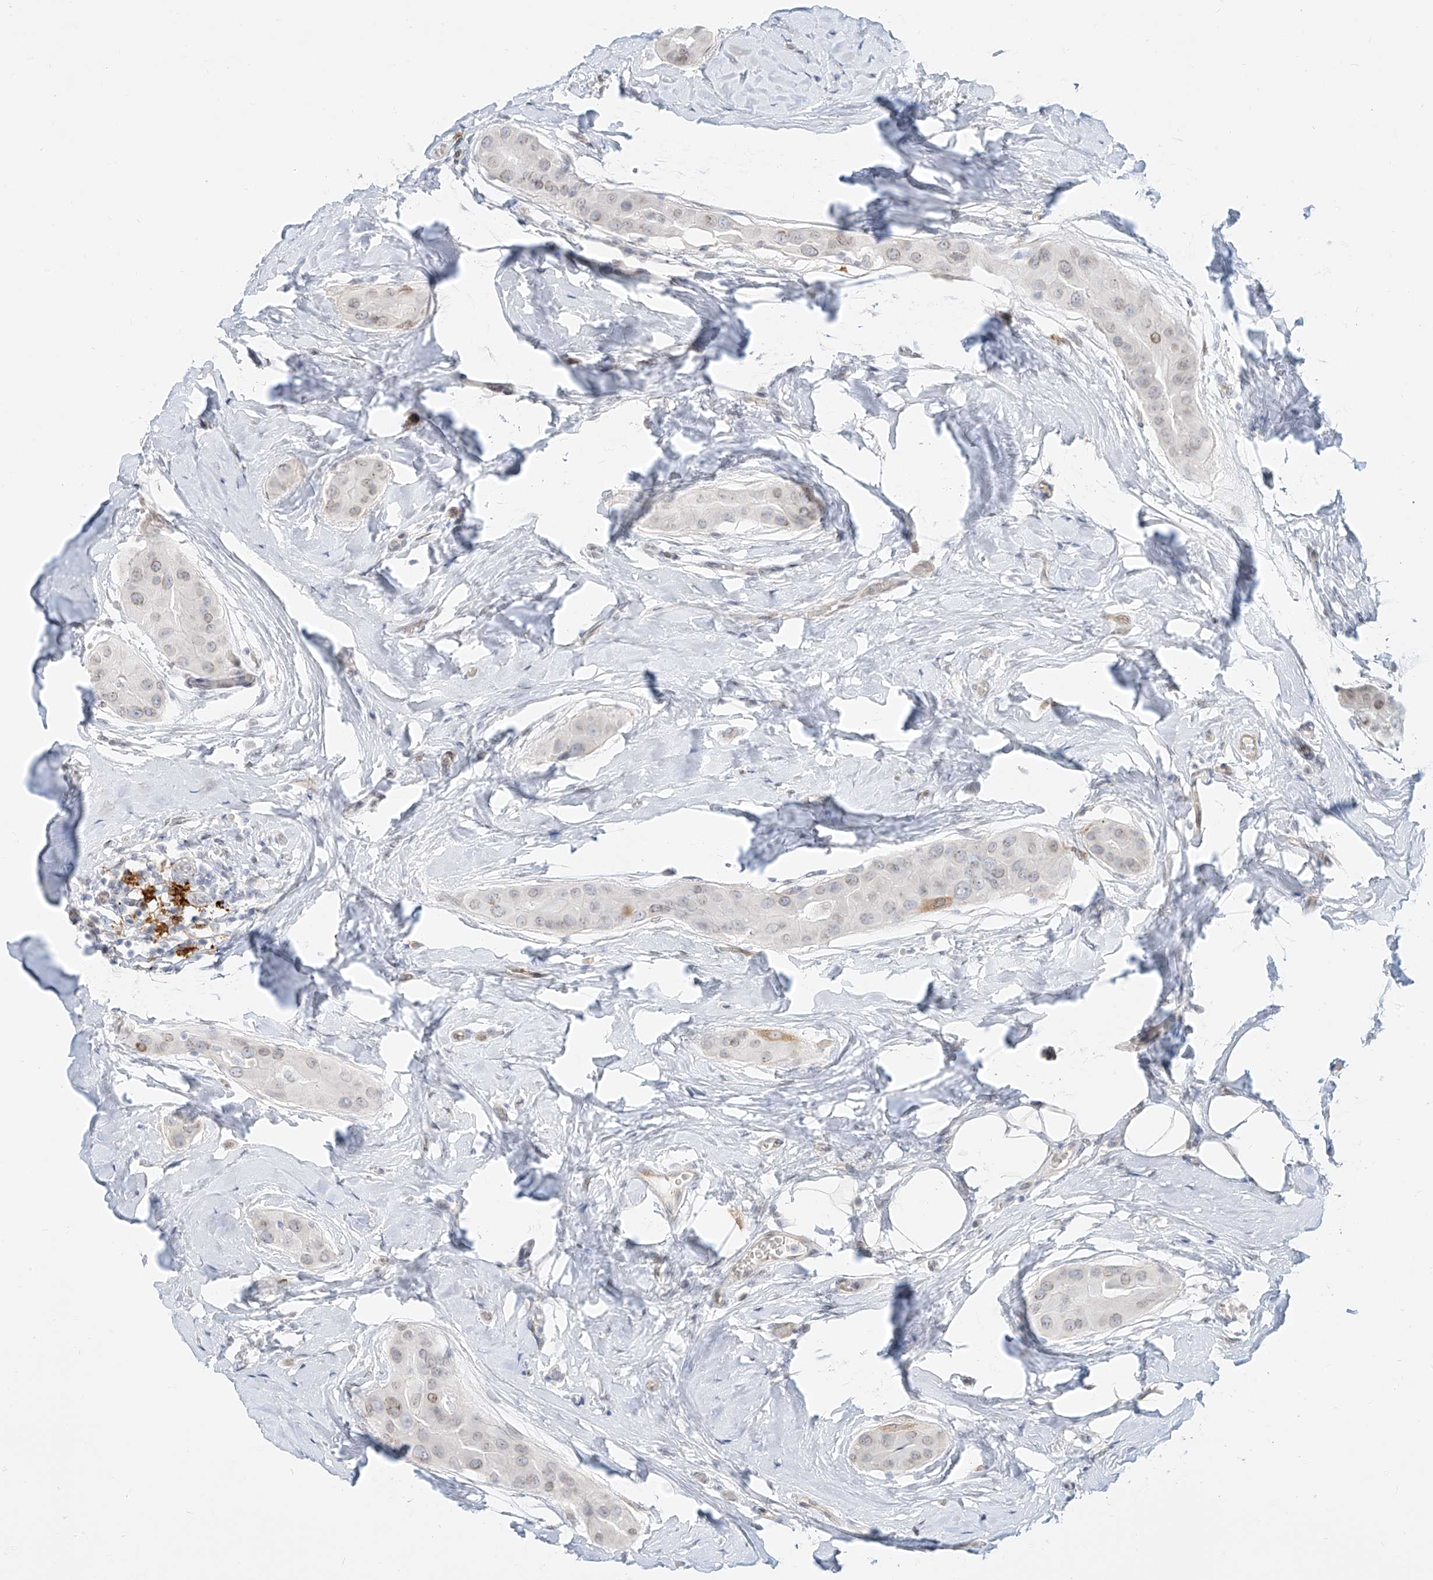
{"staining": {"intensity": "negative", "quantity": "none", "location": "none"}, "tissue": "thyroid cancer", "cell_type": "Tumor cells", "image_type": "cancer", "snomed": [{"axis": "morphology", "description": "Papillary adenocarcinoma, NOS"}, {"axis": "topography", "description": "Thyroid gland"}], "caption": "Human thyroid papillary adenocarcinoma stained for a protein using immunohistochemistry displays no positivity in tumor cells.", "gene": "NHSL1", "patient": {"sex": "male", "age": 33}}